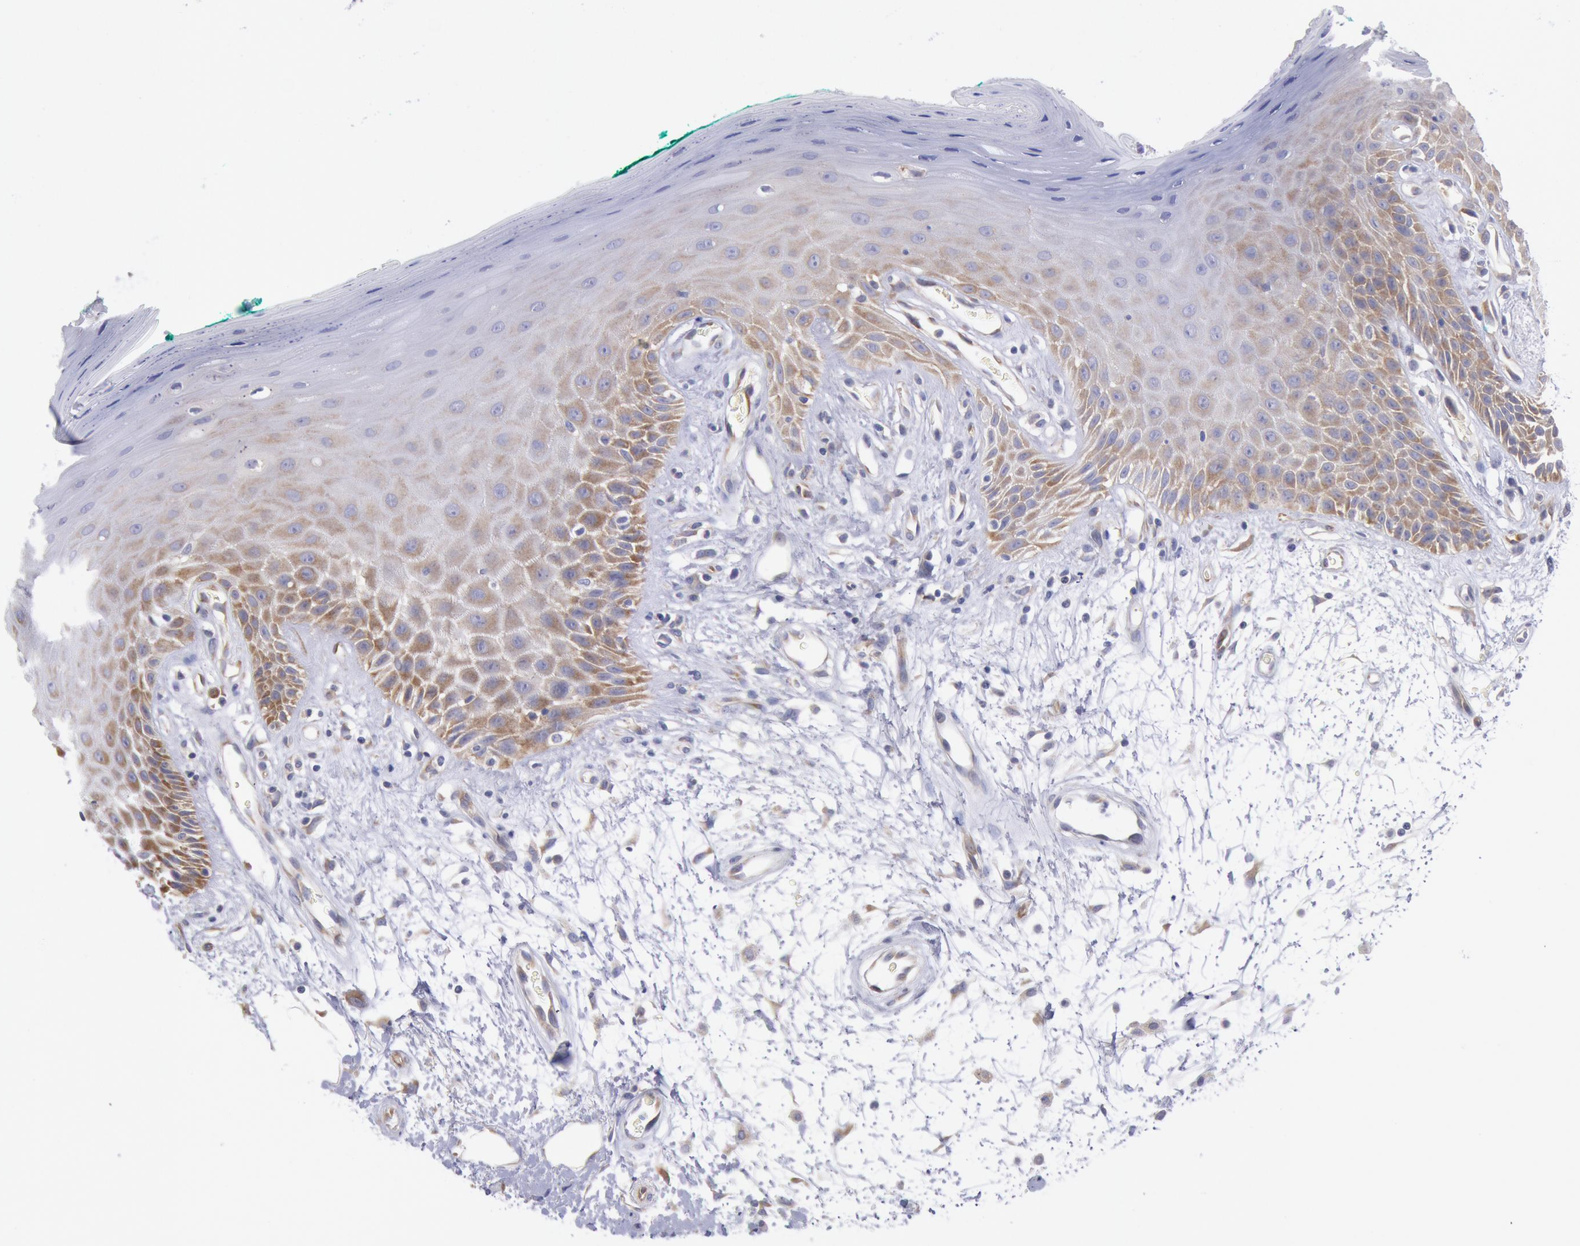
{"staining": {"intensity": "moderate", "quantity": "25%-75%", "location": "cytoplasmic/membranous"}, "tissue": "oral mucosa", "cell_type": "Squamous epithelial cells", "image_type": "normal", "snomed": [{"axis": "morphology", "description": "Normal tissue, NOS"}, {"axis": "morphology", "description": "Squamous cell carcinoma, NOS"}, {"axis": "topography", "description": "Skeletal muscle"}, {"axis": "topography", "description": "Oral tissue"}, {"axis": "topography", "description": "Head-Neck"}], "caption": "A medium amount of moderate cytoplasmic/membranous expression is seen in about 25%-75% of squamous epithelial cells in benign oral mucosa. The staining was performed using DAB (3,3'-diaminobenzidine), with brown indicating positive protein expression. Nuclei are stained blue with hematoxylin.", "gene": "DRG1", "patient": {"sex": "female", "age": 84}}